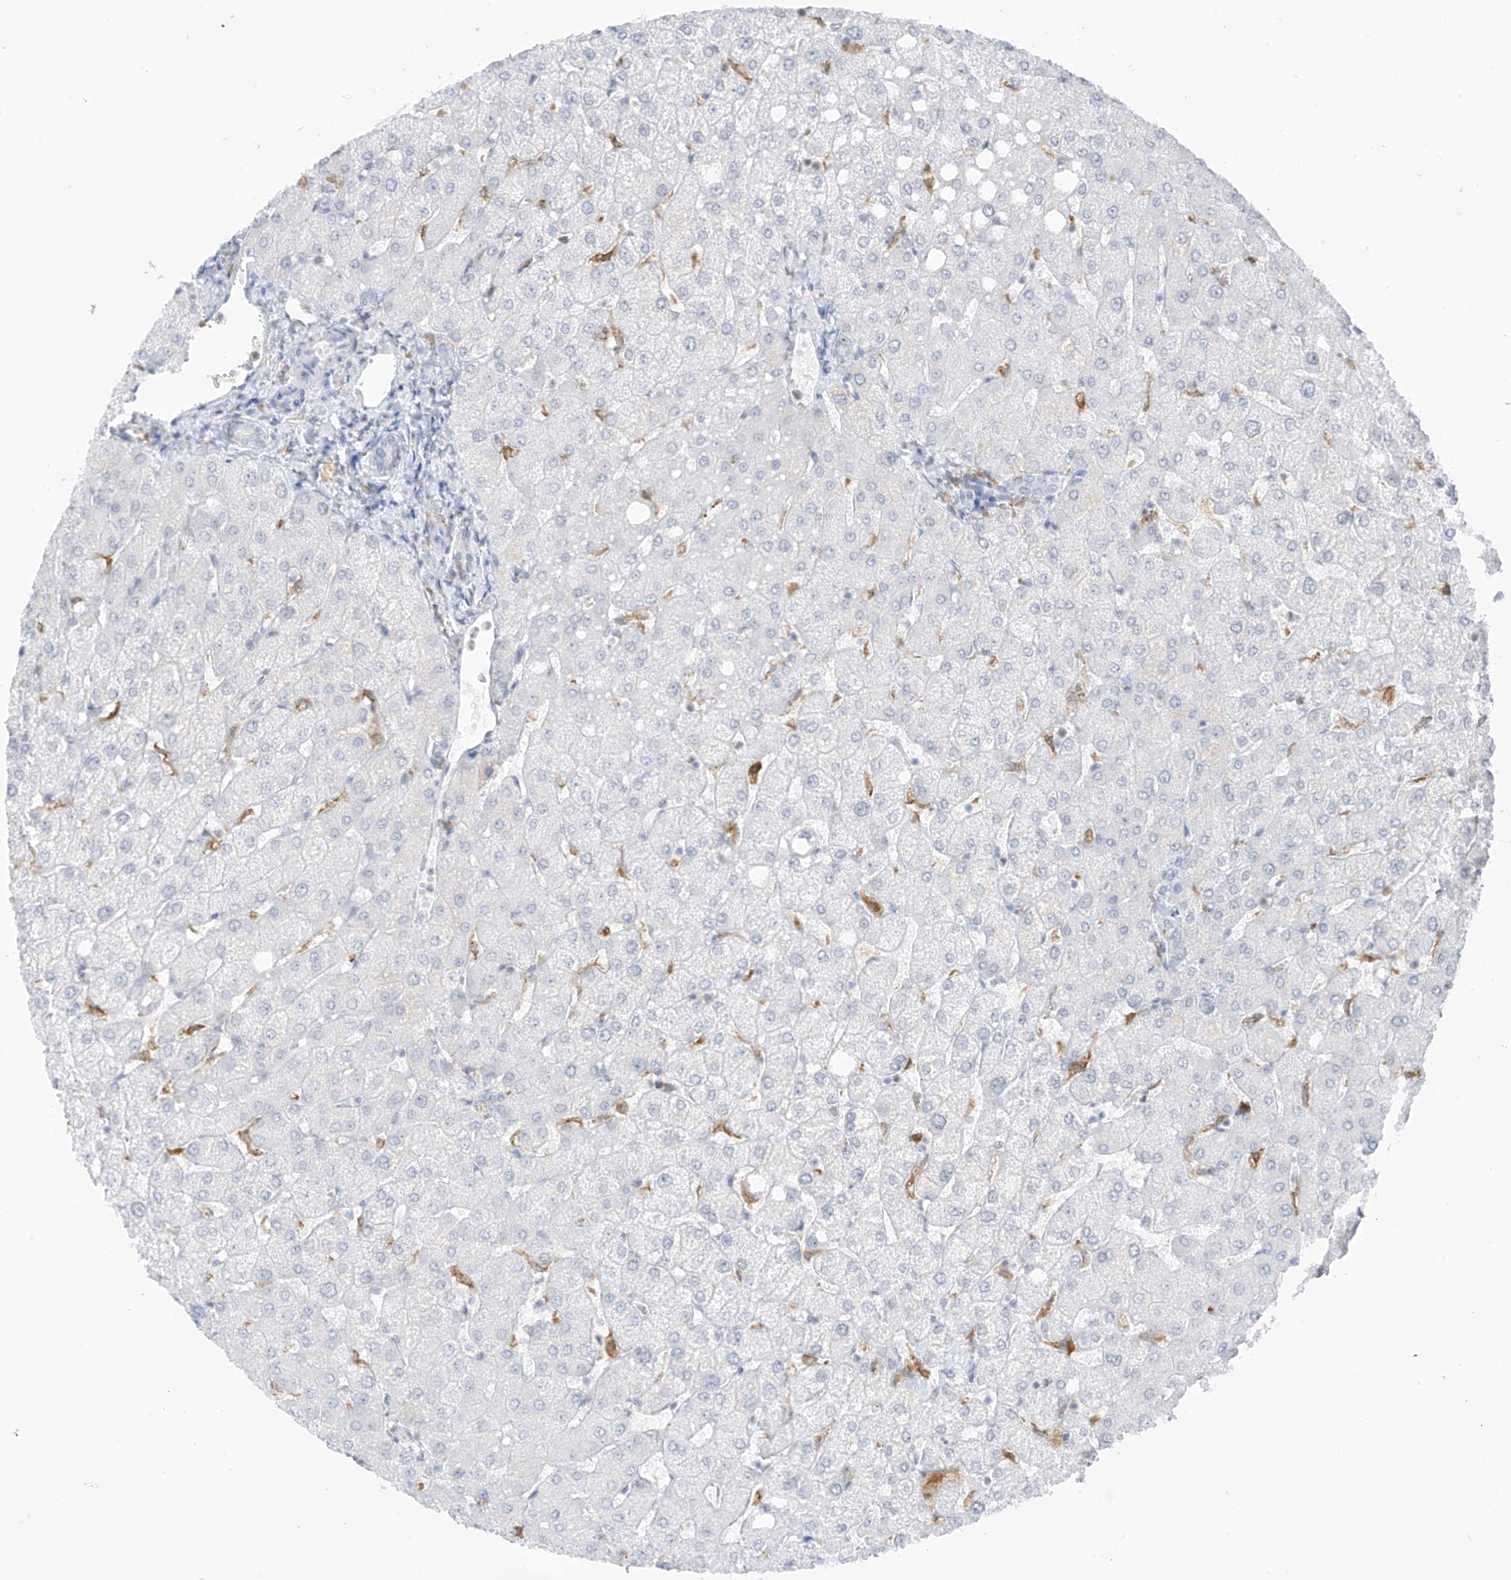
{"staining": {"intensity": "negative", "quantity": "none", "location": "none"}, "tissue": "liver", "cell_type": "Cholangiocytes", "image_type": "normal", "snomed": [{"axis": "morphology", "description": "Normal tissue, NOS"}, {"axis": "topography", "description": "Liver"}], "caption": "IHC histopathology image of unremarkable liver: human liver stained with DAB displays no significant protein expression in cholangiocytes. (Immunohistochemistry (ihc), brightfield microscopy, high magnification).", "gene": "TBXAS1", "patient": {"sex": "female", "age": 54}}